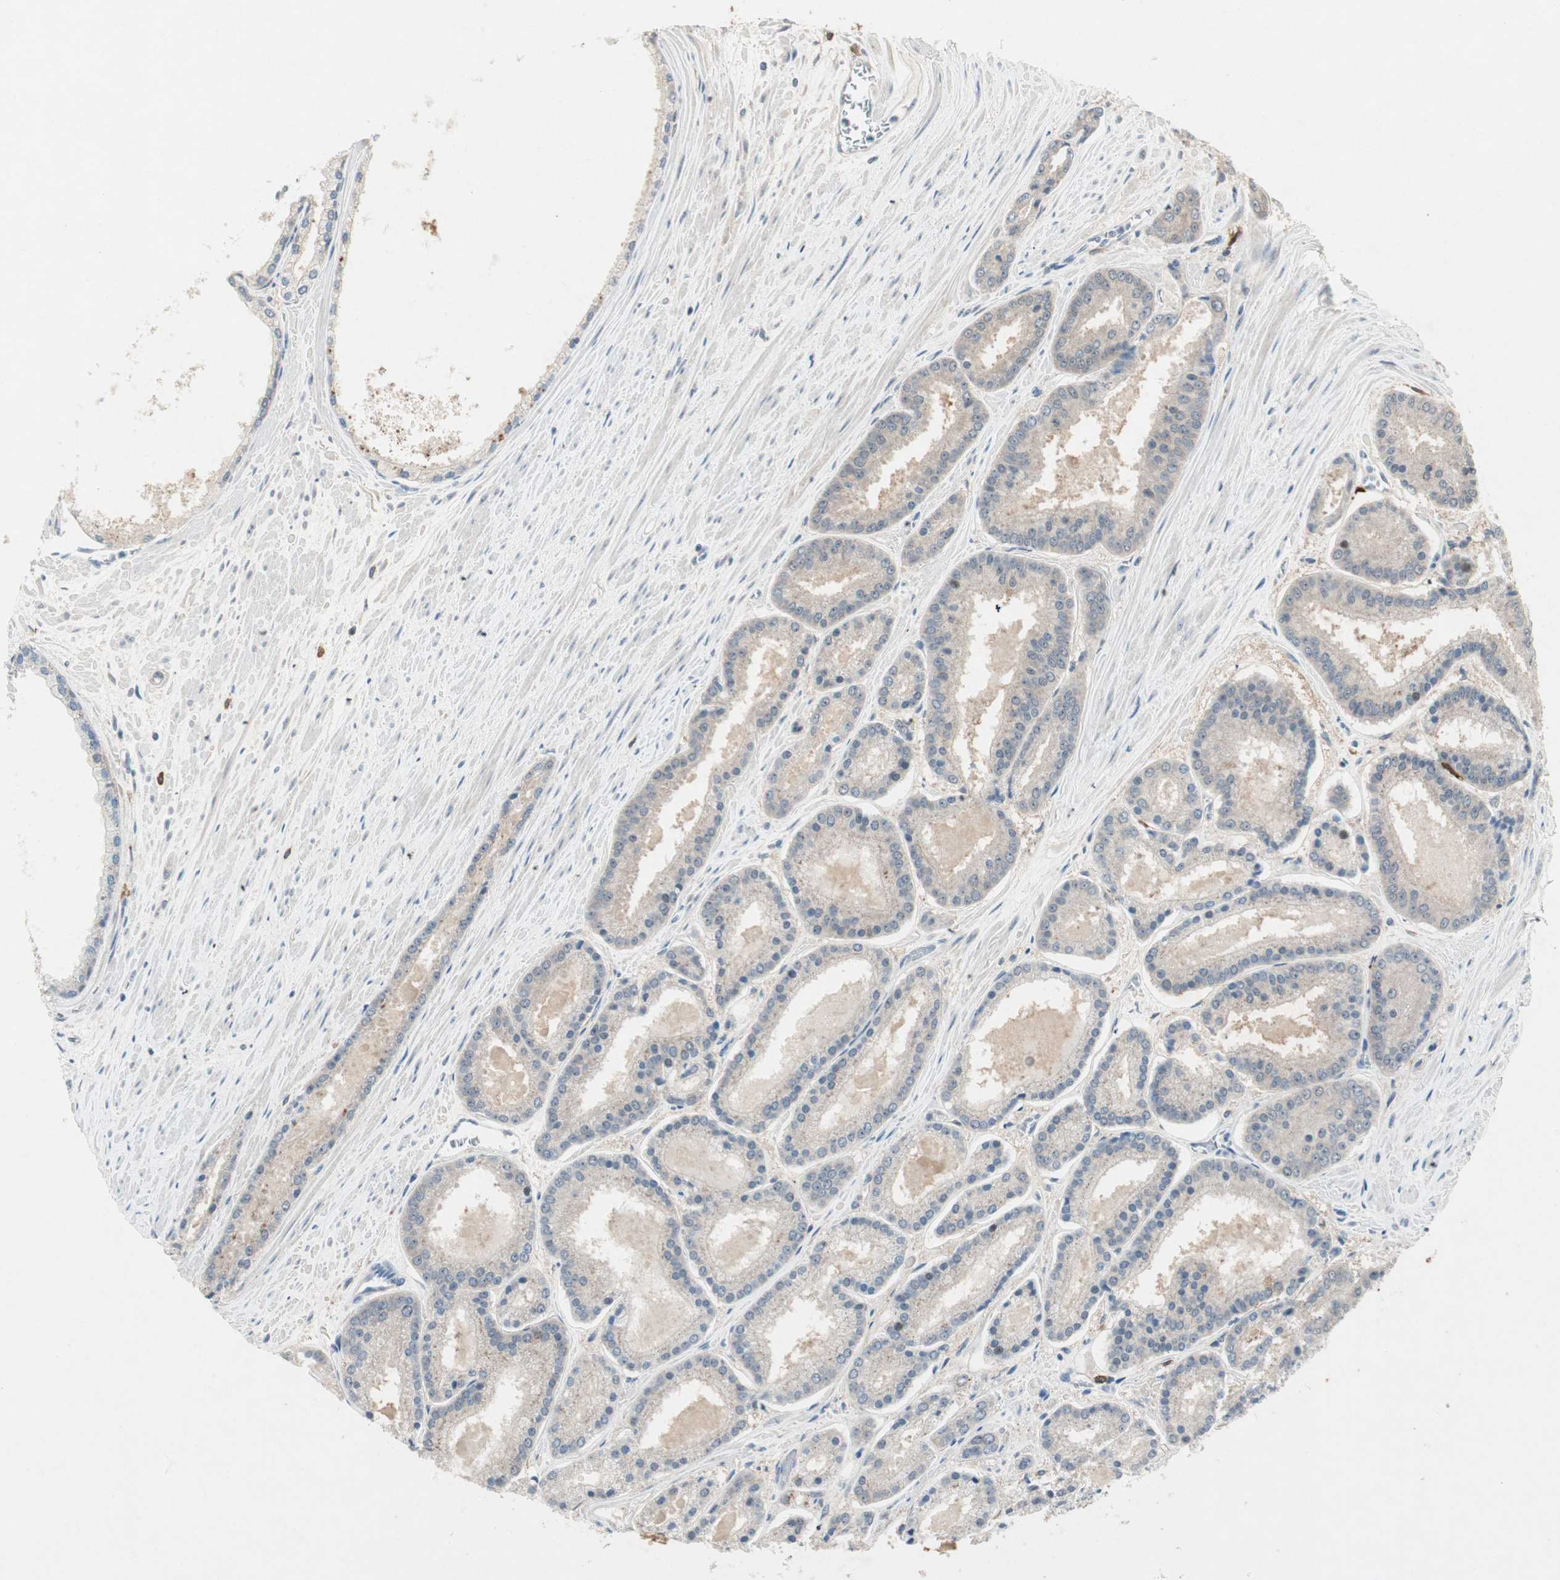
{"staining": {"intensity": "weak", "quantity": "<25%", "location": "cytoplasmic/membranous"}, "tissue": "prostate cancer", "cell_type": "Tumor cells", "image_type": "cancer", "snomed": [{"axis": "morphology", "description": "Adenocarcinoma, Low grade"}, {"axis": "topography", "description": "Prostate"}], "caption": "An immunohistochemistry photomicrograph of prostate cancer (adenocarcinoma (low-grade)) is shown. There is no staining in tumor cells of prostate cancer (adenocarcinoma (low-grade)).", "gene": "RTL6", "patient": {"sex": "male", "age": 59}}